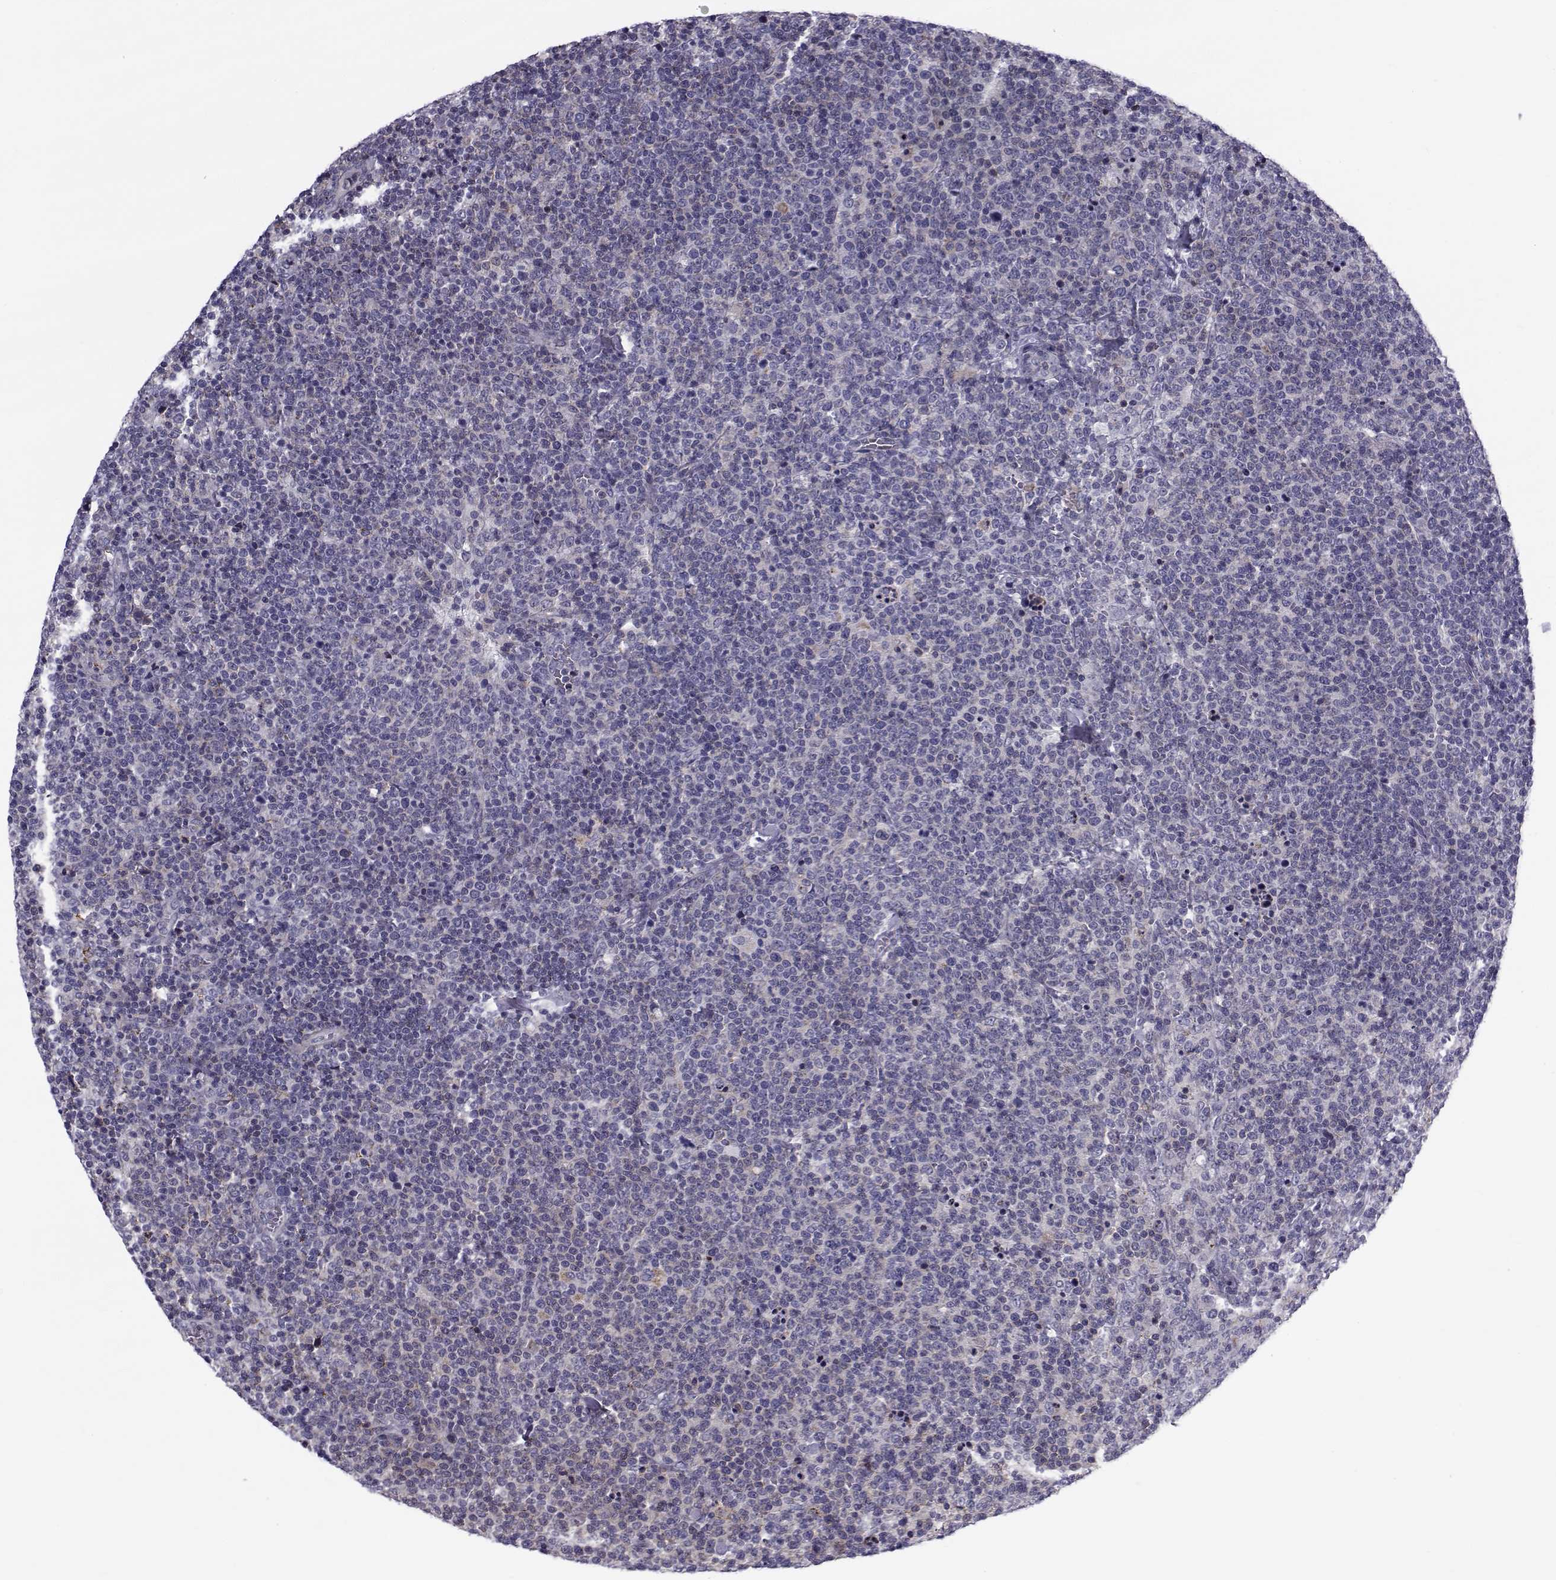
{"staining": {"intensity": "negative", "quantity": "none", "location": "none"}, "tissue": "lymphoma", "cell_type": "Tumor cells", "image_type": "cancer", "snomed": [{"axis": "morphology", "description": "Malignant lymphoma, non-Hodgkin's type, High grade"}, {"axis": "topography", "description": "Lymph node"}], "caption": "Tumor cells are negative for brown protein staining in lymphoma.", "gene": "LRRC27", "patient": {"sex": "male", "age": 61}}